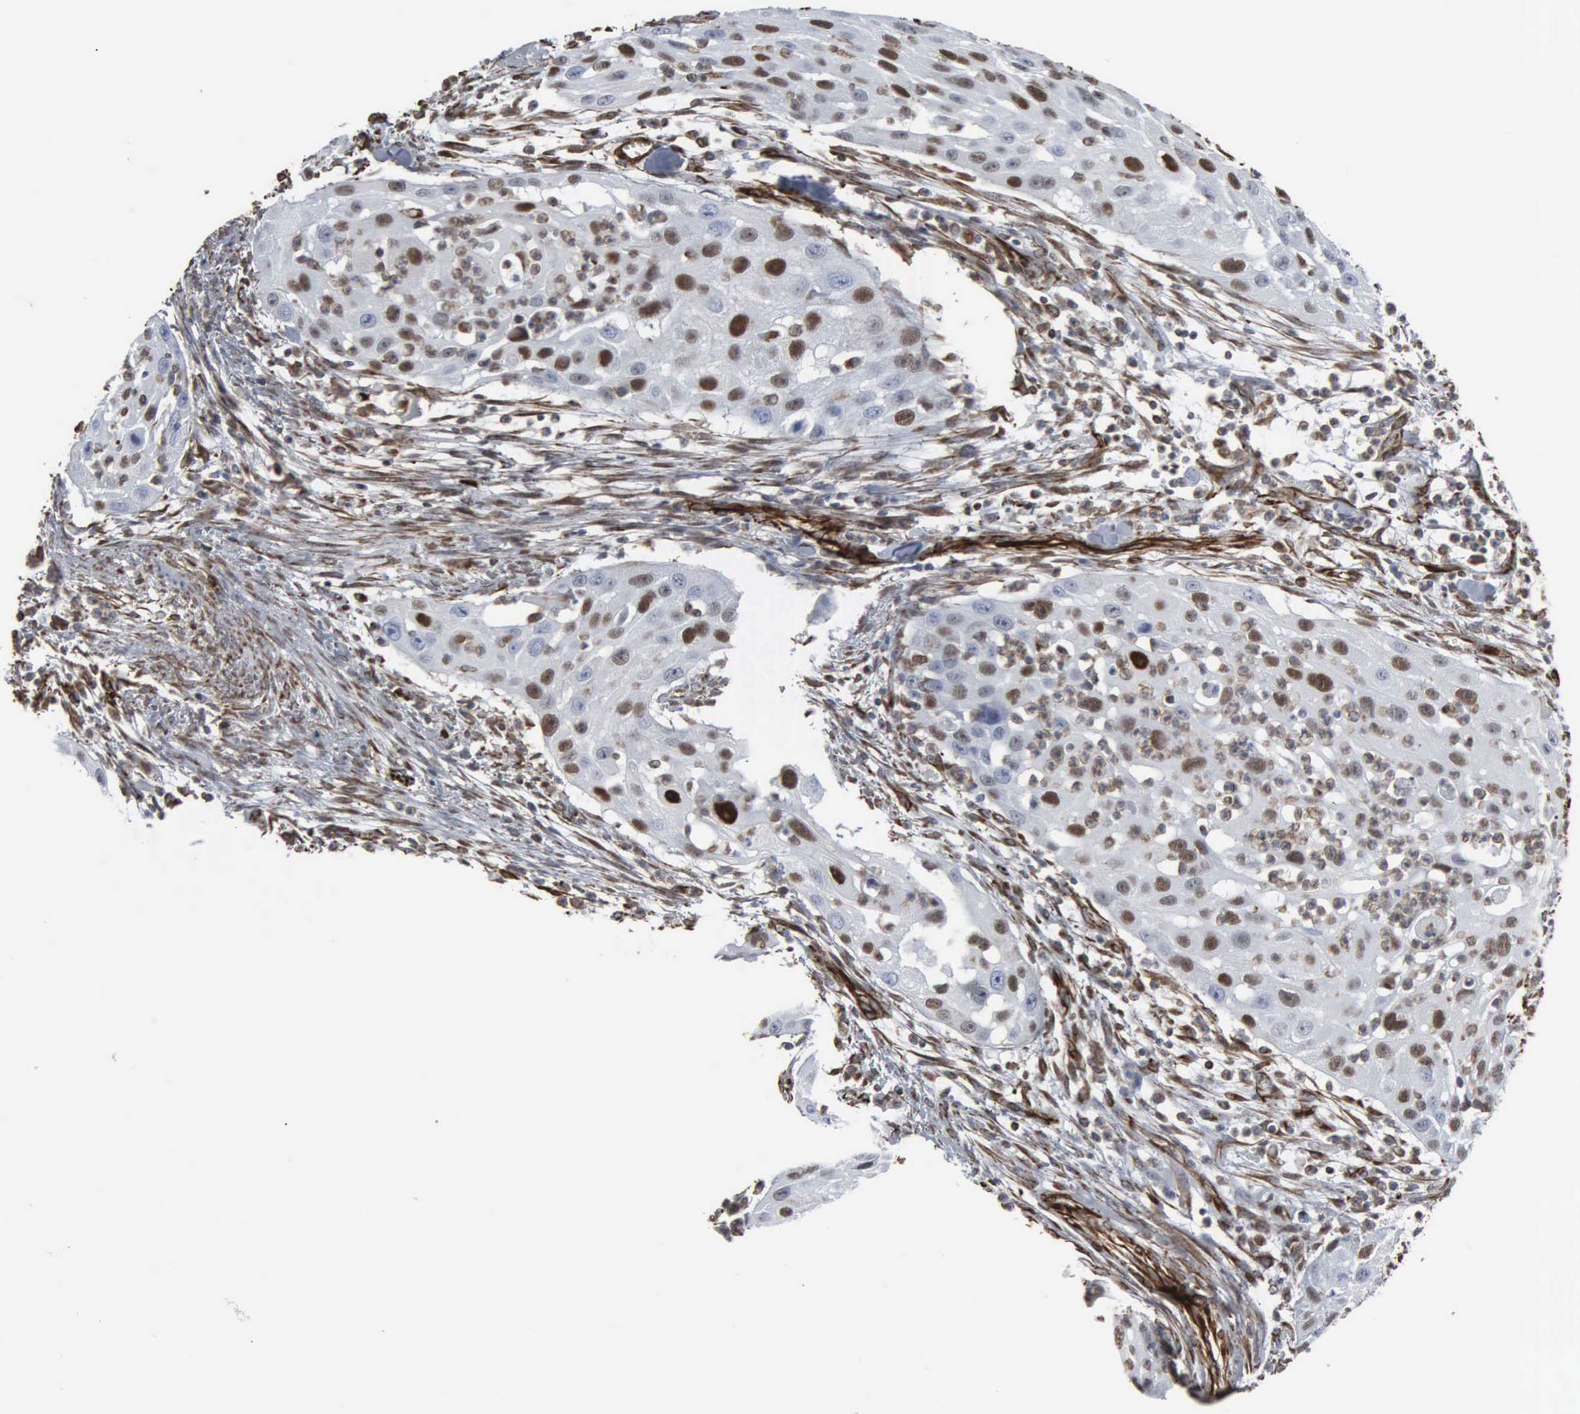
{"staining": {"intensity": "moderate", "quantity": "25%-75%", "location": "nuclear"}, "tissue": "head and neck cancer", "cell_type": "Tumor cells", "image_type": "cancer", "snomed": [{"axis": "morphology", "description": "Squamous cell carcinoma, NOS"}, {"axis": "topography", "description": "Head-Neck"}], "caption": "Immunohistochemical staining of human head and neck cancer shows moderate nuclear protein staining in about 25%-75% of tumor cells.", "gene": "CCNE1", "patient": {"sex": "male", "age": 64}}